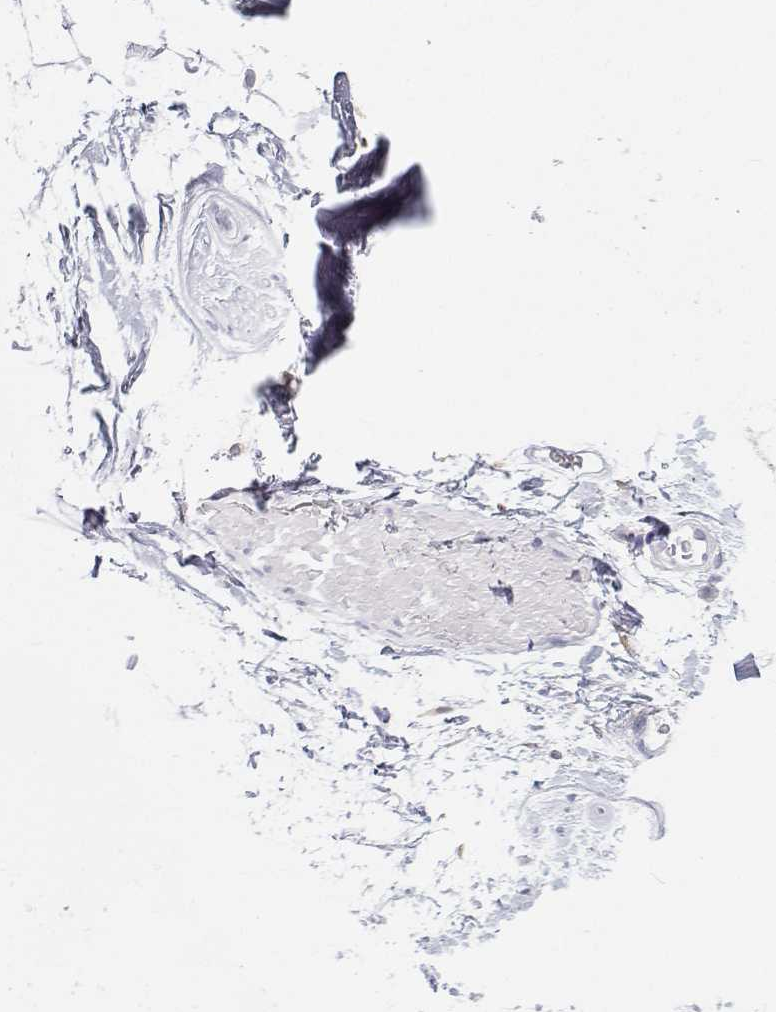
{"staining": {"intensity": "negative", "quantity": "none", "location": "none"}, "tissue": "adipose tissue", "cell_type": "Adipocytes", "image_type": "normal", "snomed": [{"axis": "morphology", "description": "Normal tissue, NOS"}, {"axis": "topography", "description": "Anal"}, {"axis": "topography", "description": "Peripheral nerve tissue"}], "caption": "Immunohistochemical staining of unremarkable human adipose tissue exhibits no significant expression in adipocytes.", "gene": "TTN", "patient": {"sex": "male", "age": 78}}